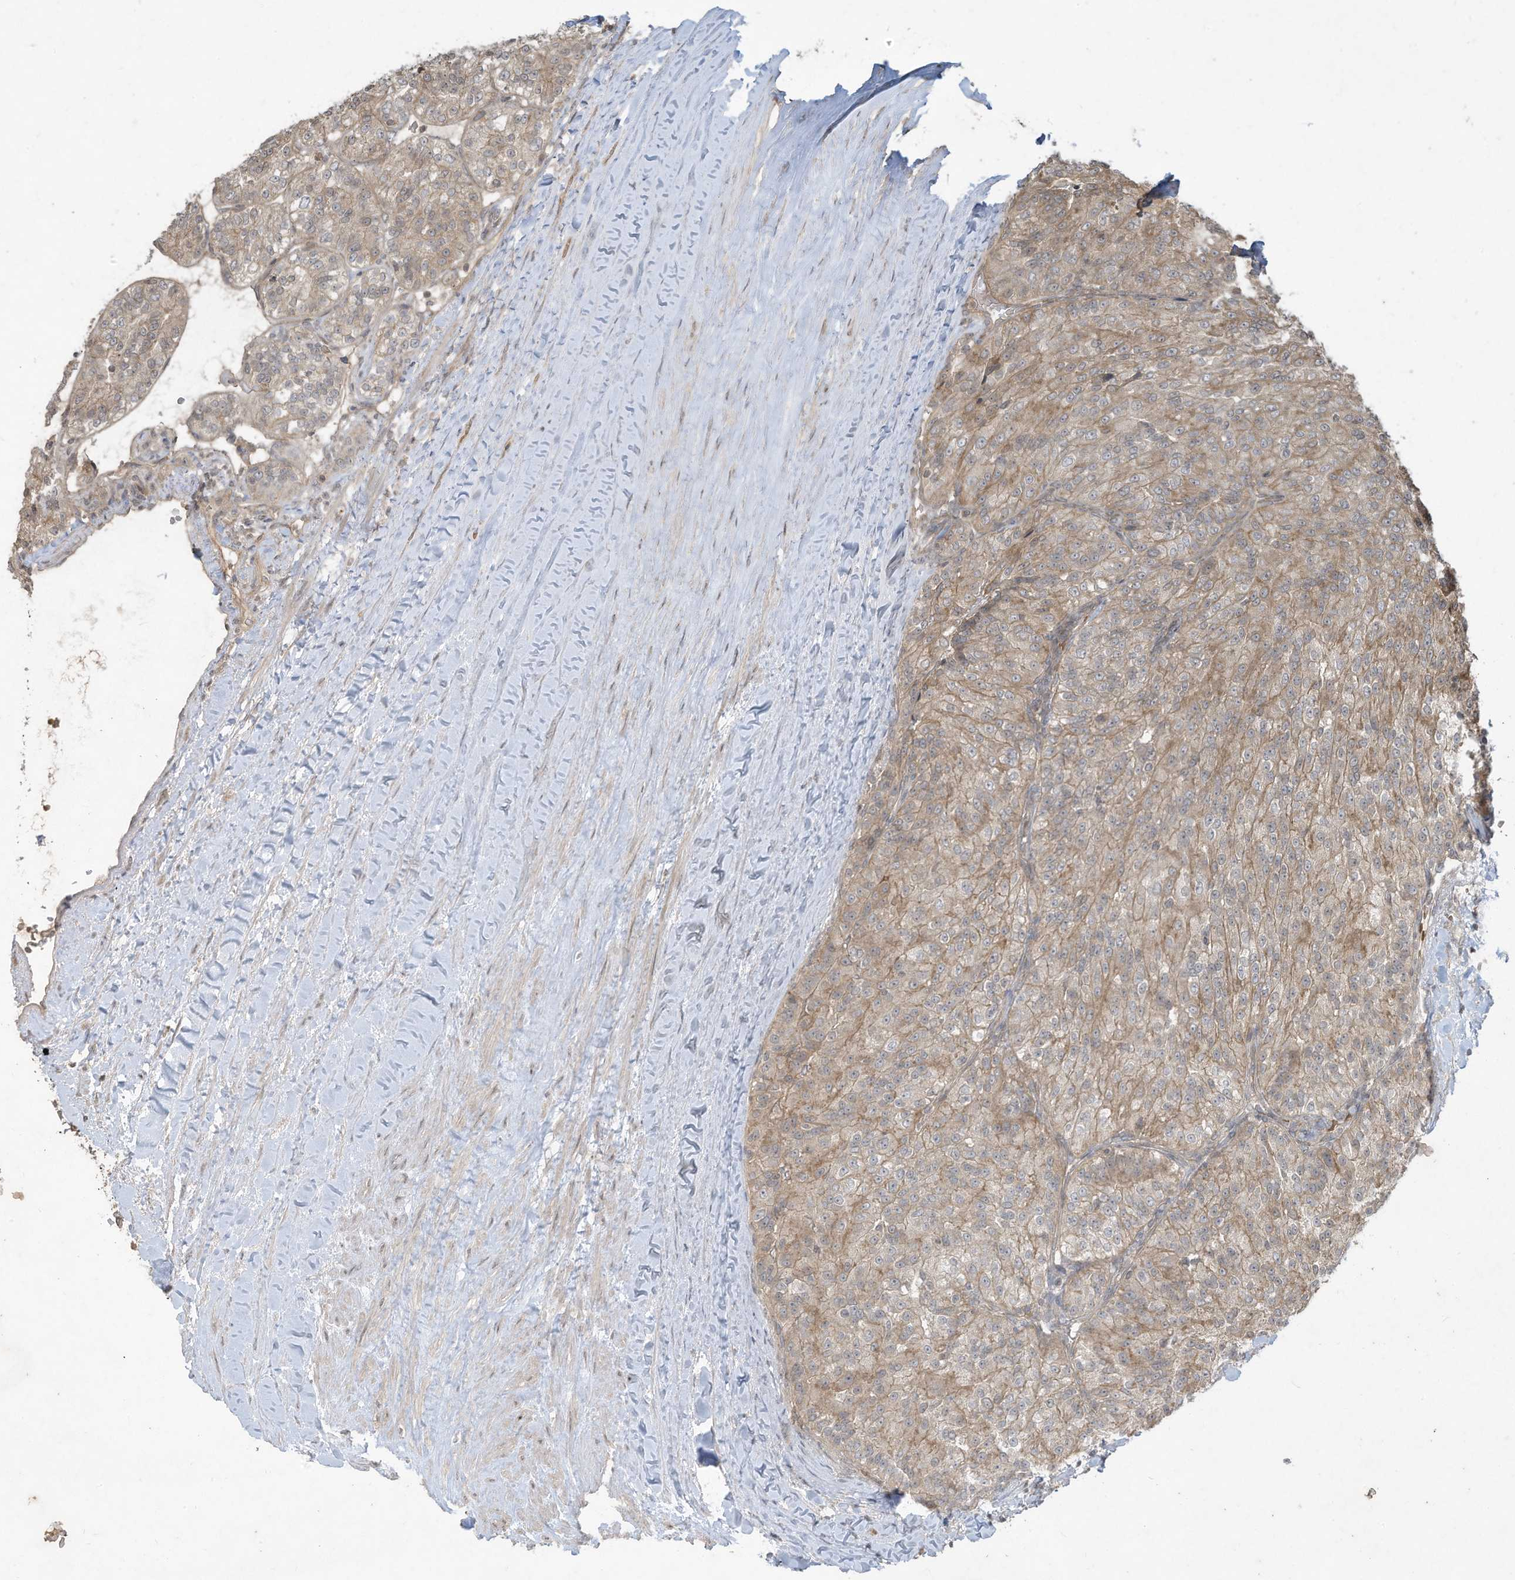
{"staining": {"intensity": "moderate", "quantity": ">75%", "location": "cytoplasmic/membranous"}, "tissue": "renal cancer", "cell_type": "Tumor cells", "image_type": "cancer", "snomed": [{"axis": "morphology", "description": "Adenocarcinoma, NOS"}, {"axis": "topography", "description": "Kidney"}], "caption": "Renal cancer (adenocarcinoma) stained for a protein shows moderate cytoplasmic/membranous positivity in tumor cells. The protein is stained brown, and the nuclei are stained in blue (DAB IHC with brightfield microscopy, high magnification).", "gene": "MATN2", "patient": {"sex": "female", "age": 63}}